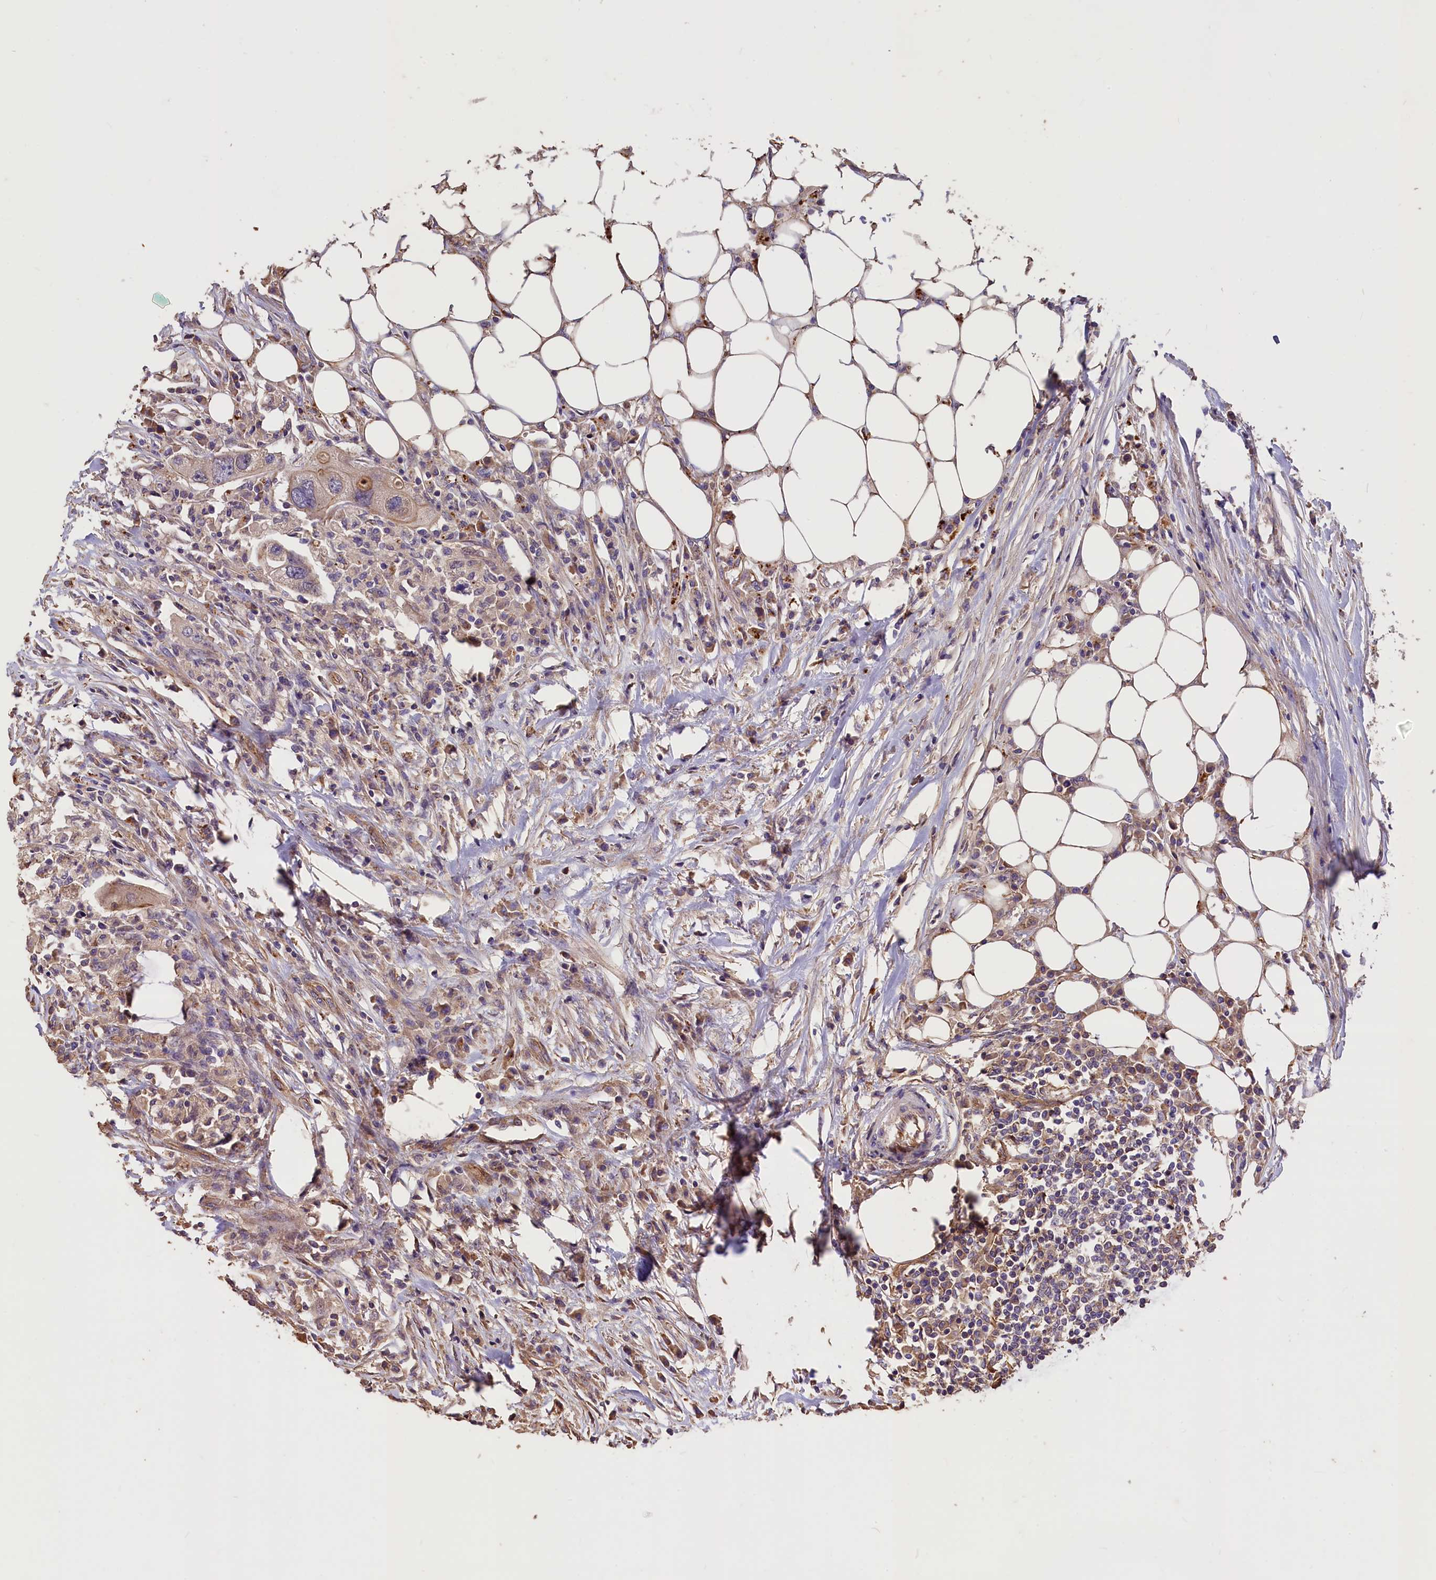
{"staining": {"intensity": "moderate", "quantity": "25%-75%", "location": "cytoplasmic/membranous"}, "tissue": "colorectal cancer", "cell_type": "Tumor cells", "image_type": "cancer", "snomed": [{"axis": "morphology", "description": "Adenocarcinoma, NOS"}, {"axis": "topography", "description": "Colon"}], "caption": "This is an image of IHC staining of colorectal cancer, which shows moderate expression in the cytoplasmic/membranous of tumor cells.", "gene": "ERMARD", "patient": {"sex": "male", "age": 71}}